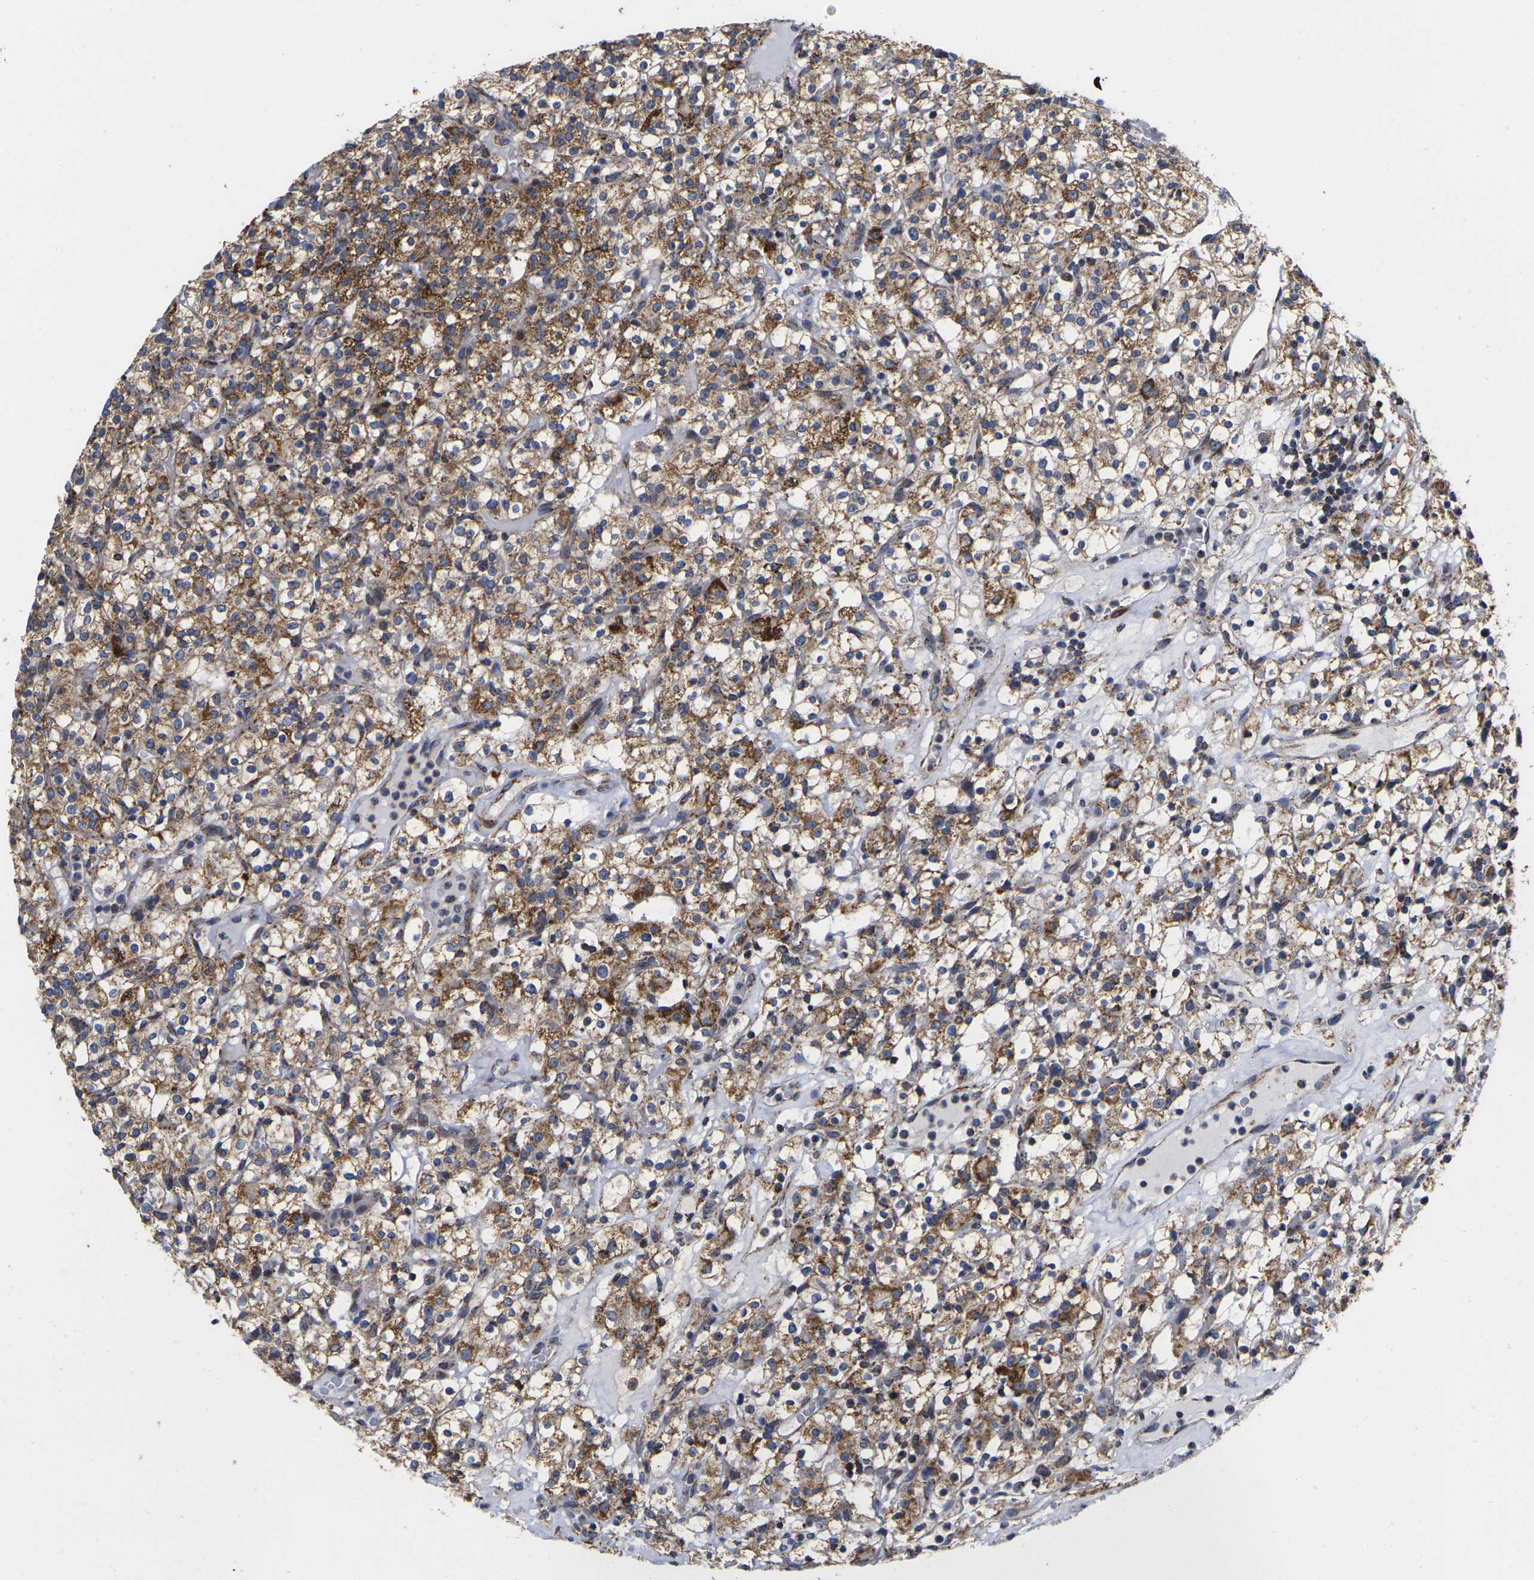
{"staining": {"intensity": "moderate", "quantity": ">75%", "location": "cytoplasmic/membranous"}, "tissue": "renal cancer", "cell_type": "Tumor cells", "image_type": "cancer", "snomed": [{"axis": "morphology", "description": "Normal tissue, NOS"}, {"axis": "morphology", "description": "Adenocarcinoma, NOS"}, {"axis": "topography", "description": "Kidney"}], "caption": "A medium amount of moderate cytoplasmic/membranous expression is appreciated in about >75% of tumor cells in renal cancer (adenocarcinoma) tissue.", "gene": "P2RY11", "patient": {"sex": "female", "age": 72}}